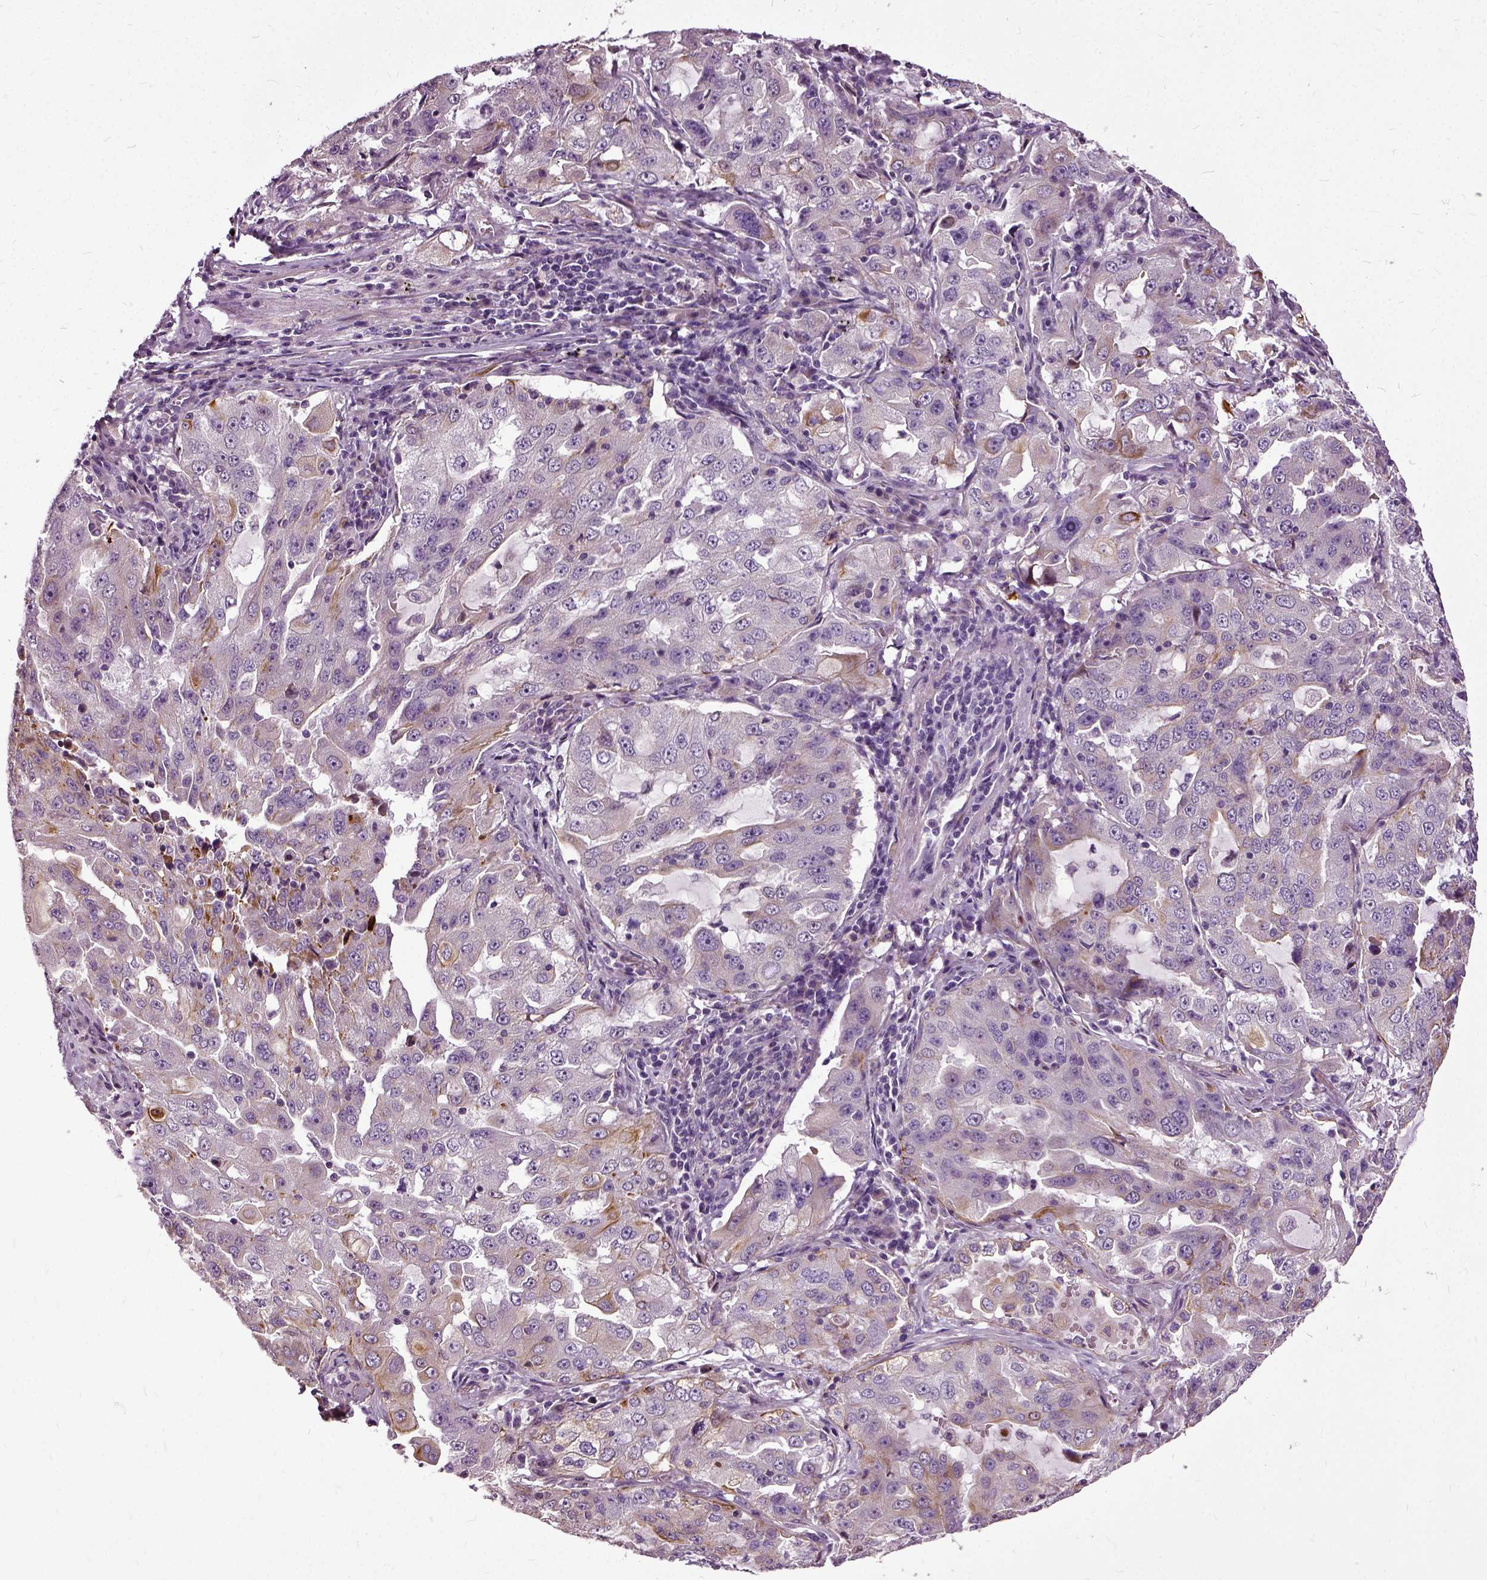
{"staining": {"intensity": "weak", "quantity": "<25%", "location": "cytoplasmic/membranous"}, "tissue": "lung cancer", "cell_type": "Tumor cells", "image_type": "cancer", "snomed": [{"axis": "morphology", "description": "Adenocarcinoma, NOS"}, {"axis": "topography", "description": "Lung"}], "caption": "Protein analysis of lung cancer (adenocarcinoma) shows no significant positivity in tumor cells. (DAB (3,3'-diaminobenzidine) immunohistochemistry (IHC), high magnification).", "gene": "ILRUN", "patient": {"sex": "female", "age": 61}}